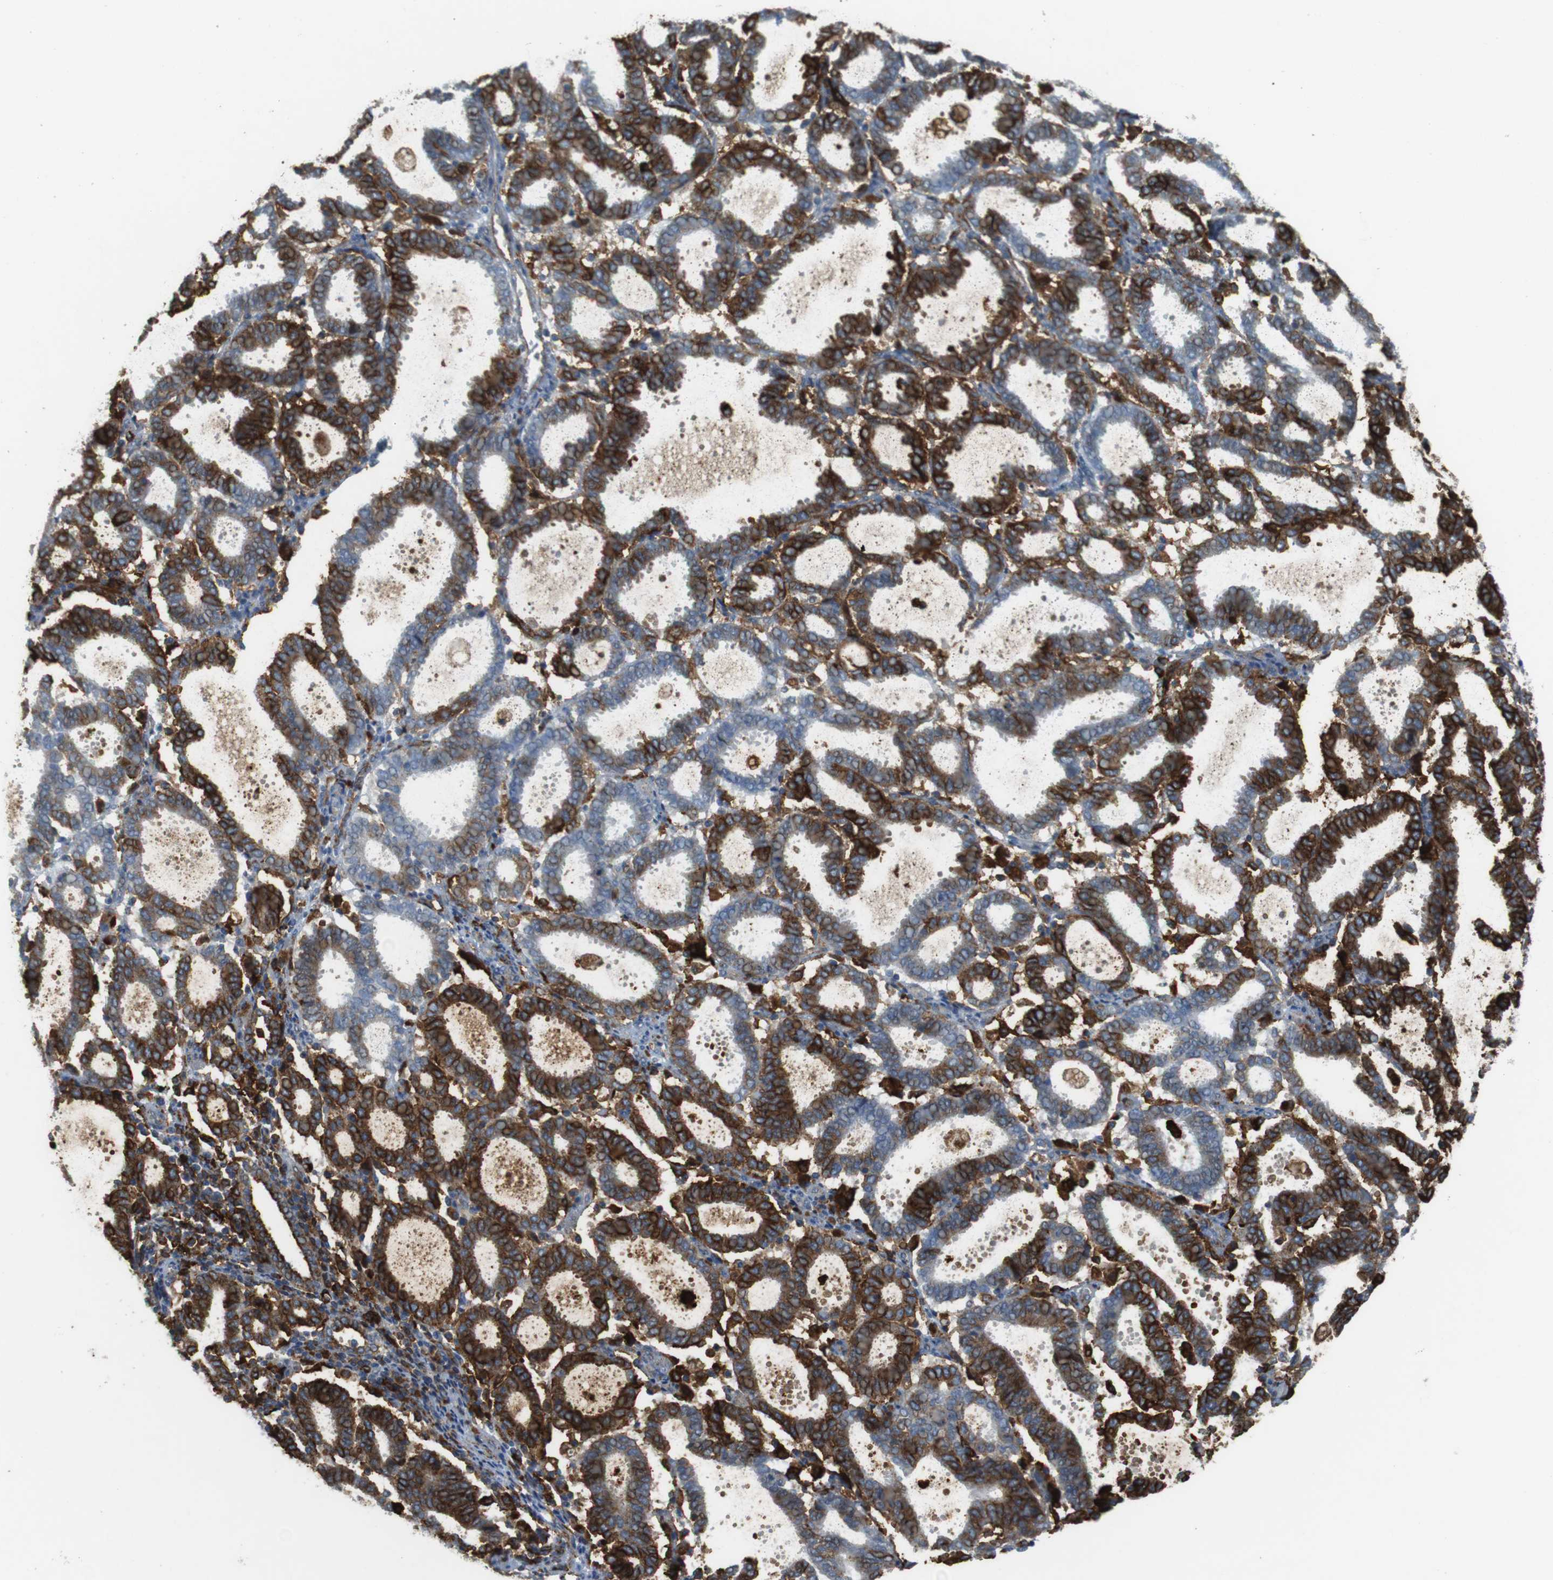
{"staining": {"intensity": "strong", "quantity": ">75%", "location": "cytoplasmic/membranous"}, "tissue": "endometrial cancer", "cell_type": "Tumor cells", "image_type": "cancer", "snomed": [{"axis": "morphology", "description": "Adenocarcinoma, NOS"}, {"axis": "topography", "description": "Uterus"}], "caption": "A high-resolution histopathology image shows immunohistochemistry (IHC) staining of endometrial cancer (adenocarcinoma), which displays strong cytoplasmic/membranous expression in about >75% of tumor cells.", "gene": "HLA-DRA", "patient": {"sex": "female", "age": 83}}